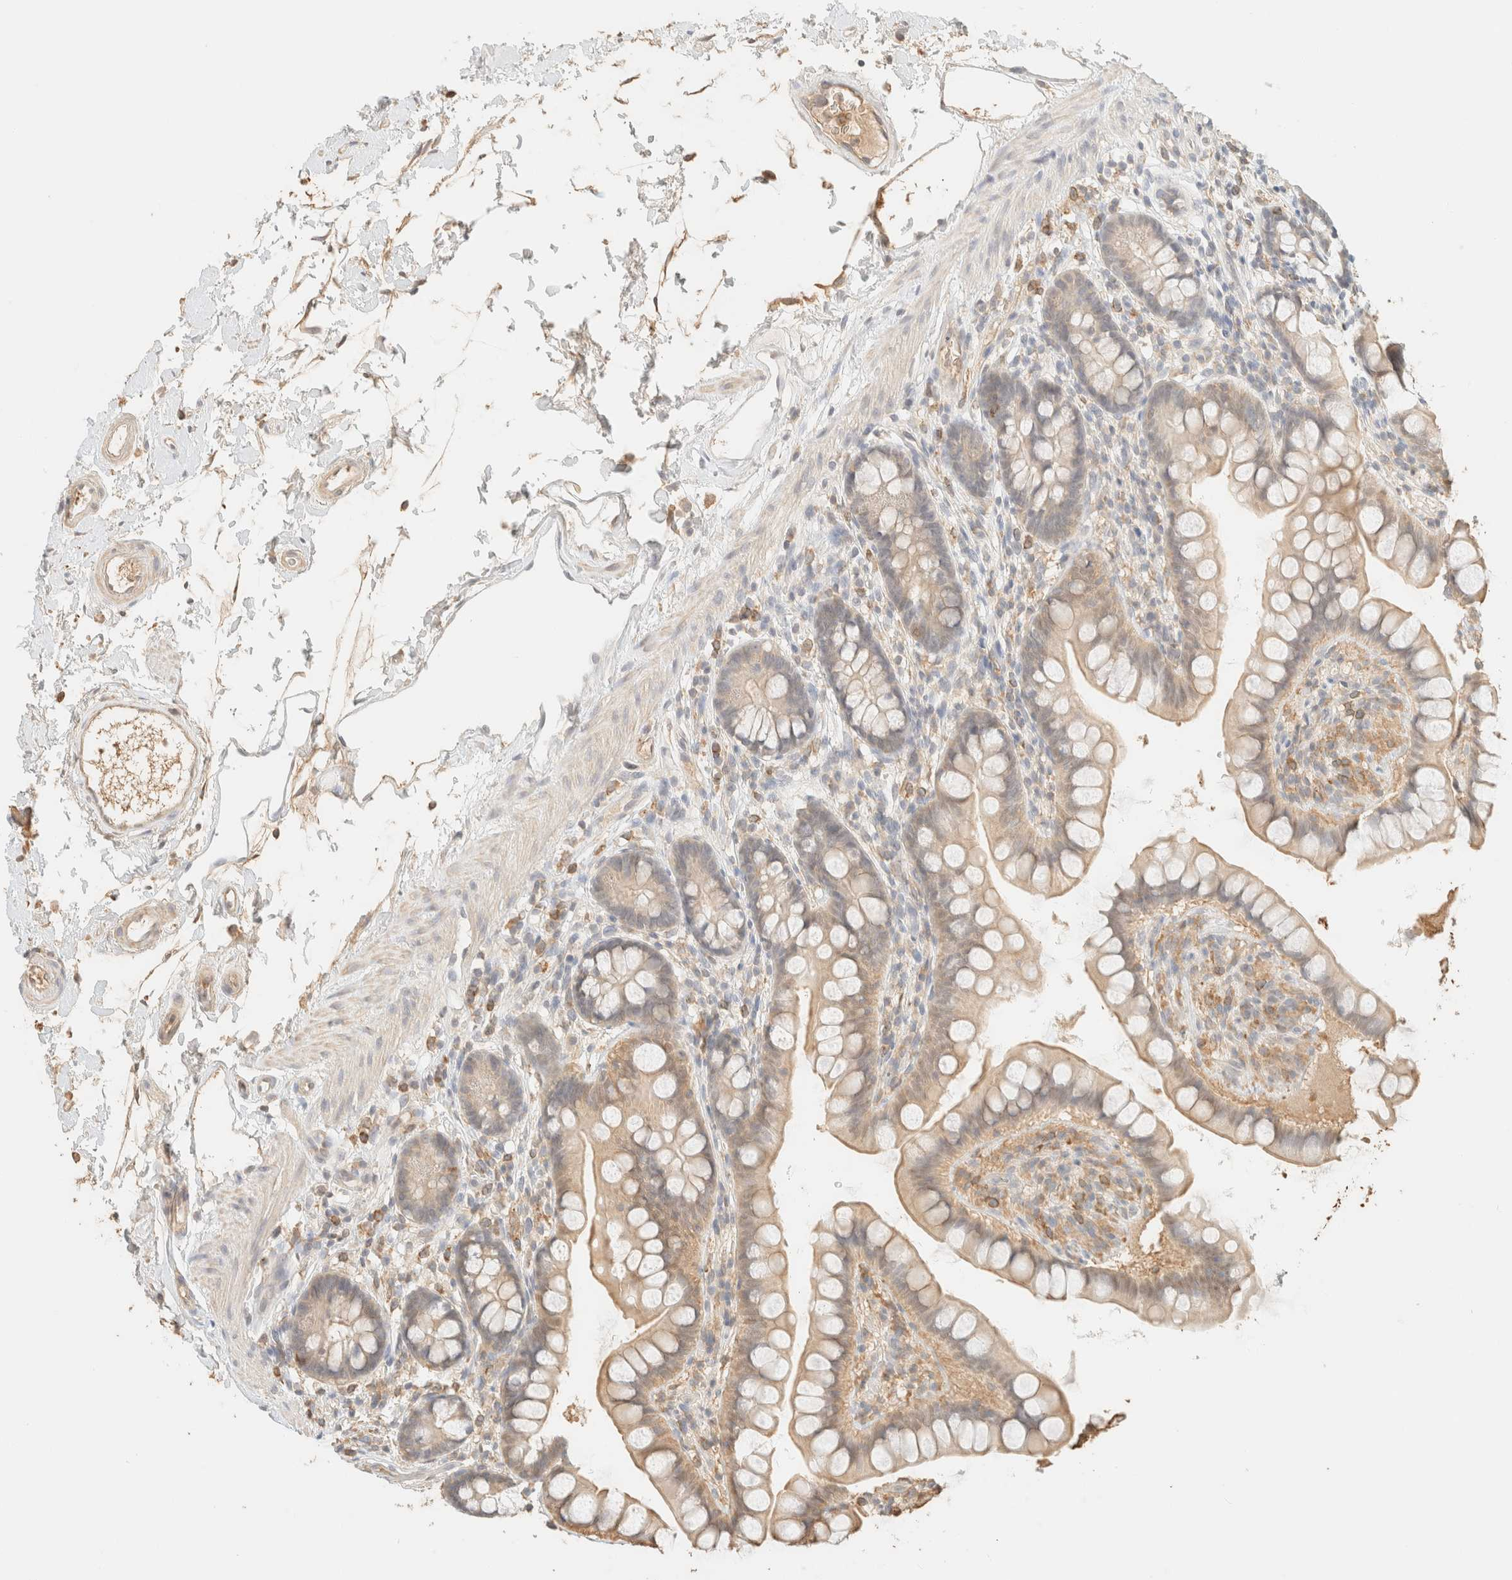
{"staining": {"intensity": "weak", "quantity": ">75%", "location": "cytoplasmic/membranous"}, "tissue": "small intestine", "cell_type": "Glandular cells", "image_type": "normal", "snomed": [{"axis": "morphology", "description": "Normal tissue, NOS"}, {"axis": "topography", "description": "Small intestine"}], "caption": "Small intestine stained for a protein displays weak cytoplasmic/membranous positivity in glandular cells. Immunohistochemistry stains the protein in brown and the nuclei are stained blue.", "gene": "TIMD4", "patient": {"sex": "female", "age": 84}}